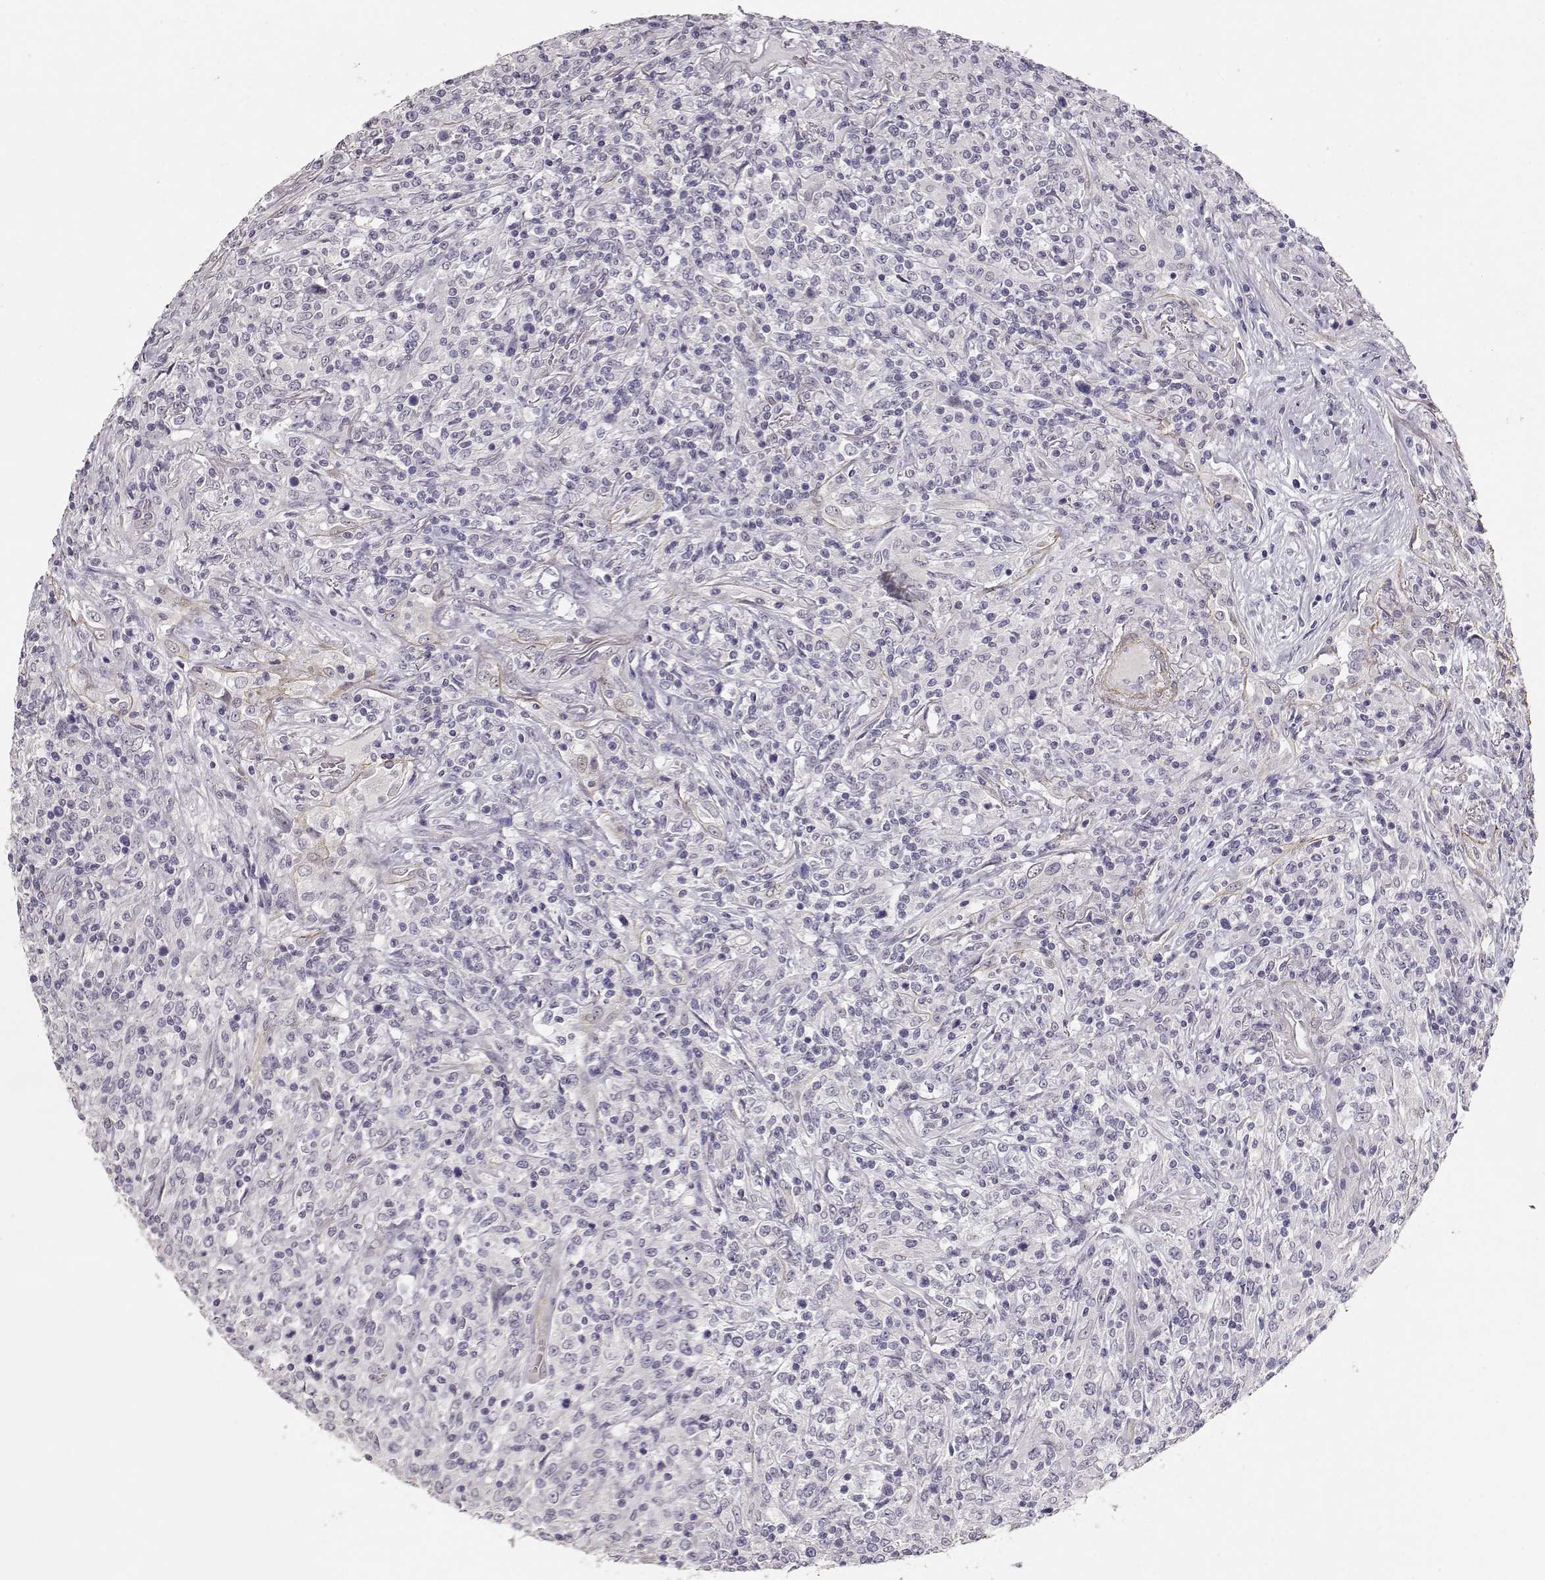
{"staining": {"intensity": "negative", "quantity": "none", "location": "none"}, "tissue": "lymphoma", "cell_type": "Tumor cells", "image_type": "cancer", "snomed": [{"axis": "morphology", "description": "Malignant lymphoma, non-Hodgkin's type, High grade"}, {"axis": "topography", "description": "Lung"}], "caption": "High power microscopy image of an immunohistochemistry image of high-grade malignant lymphoma, non-Hodgkin's type, revealing no significant positivity in tumor cells.", "gene": "LAMA5", "patient": {"sex": "male", "age": 79}}